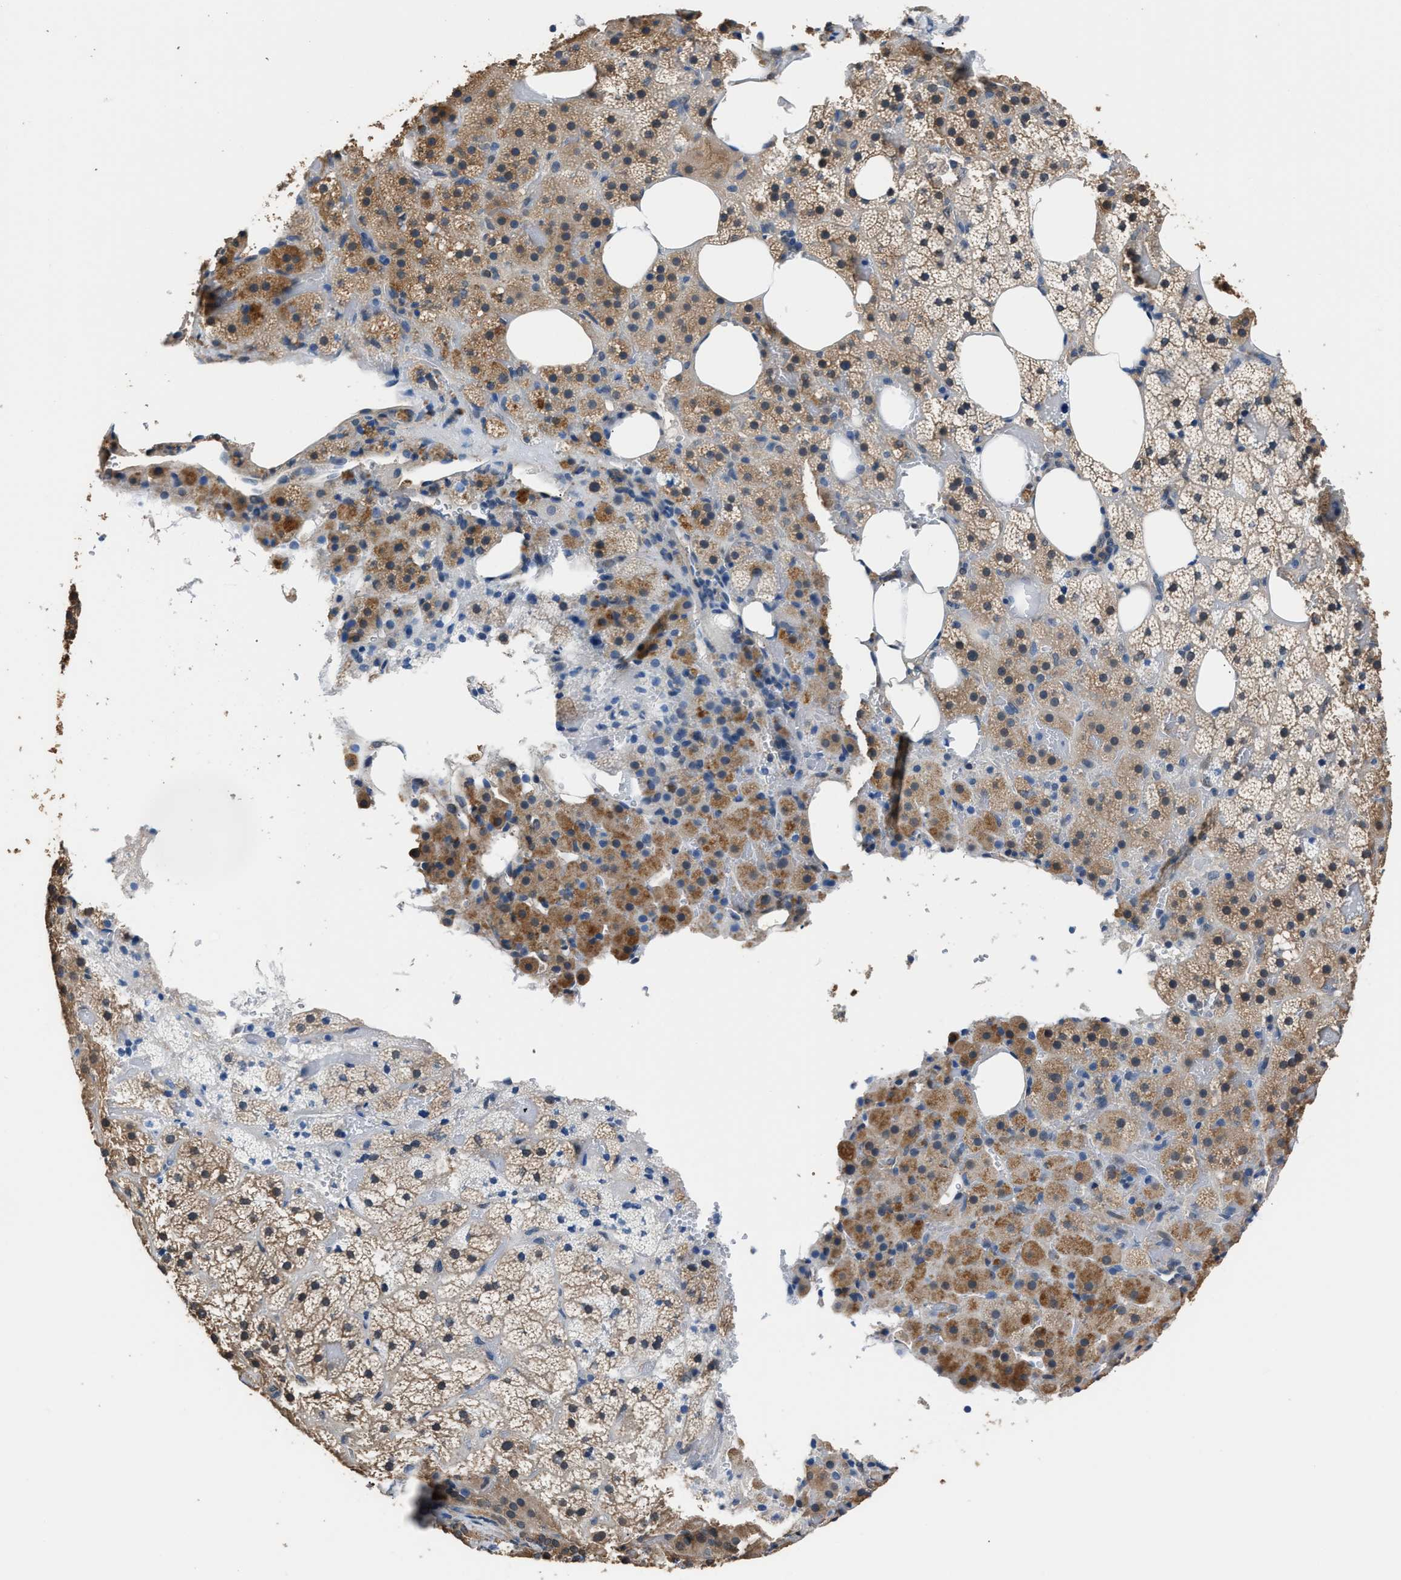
{"staining": {"intensity": "moderate", "quantity": "25%-75%", "location": "cytoplasmic/membranous"}, "tissue": "adrenal gland", "cell_type": "Glandular cells", "image_type": "normal", "snomed": [{"axis": "morphology", "description": "Normal tissue, NOS"}, {"axis": "topography", "description": "Adrenal gland"}], "caption": "Adrenal gland stained with a brown dye displays moderate cytoplasmic/membranous positive expression in about 25%-75% of glandular cells.", "gene": "GSTP1", "patient": {"sex": "female", "age": 59}}